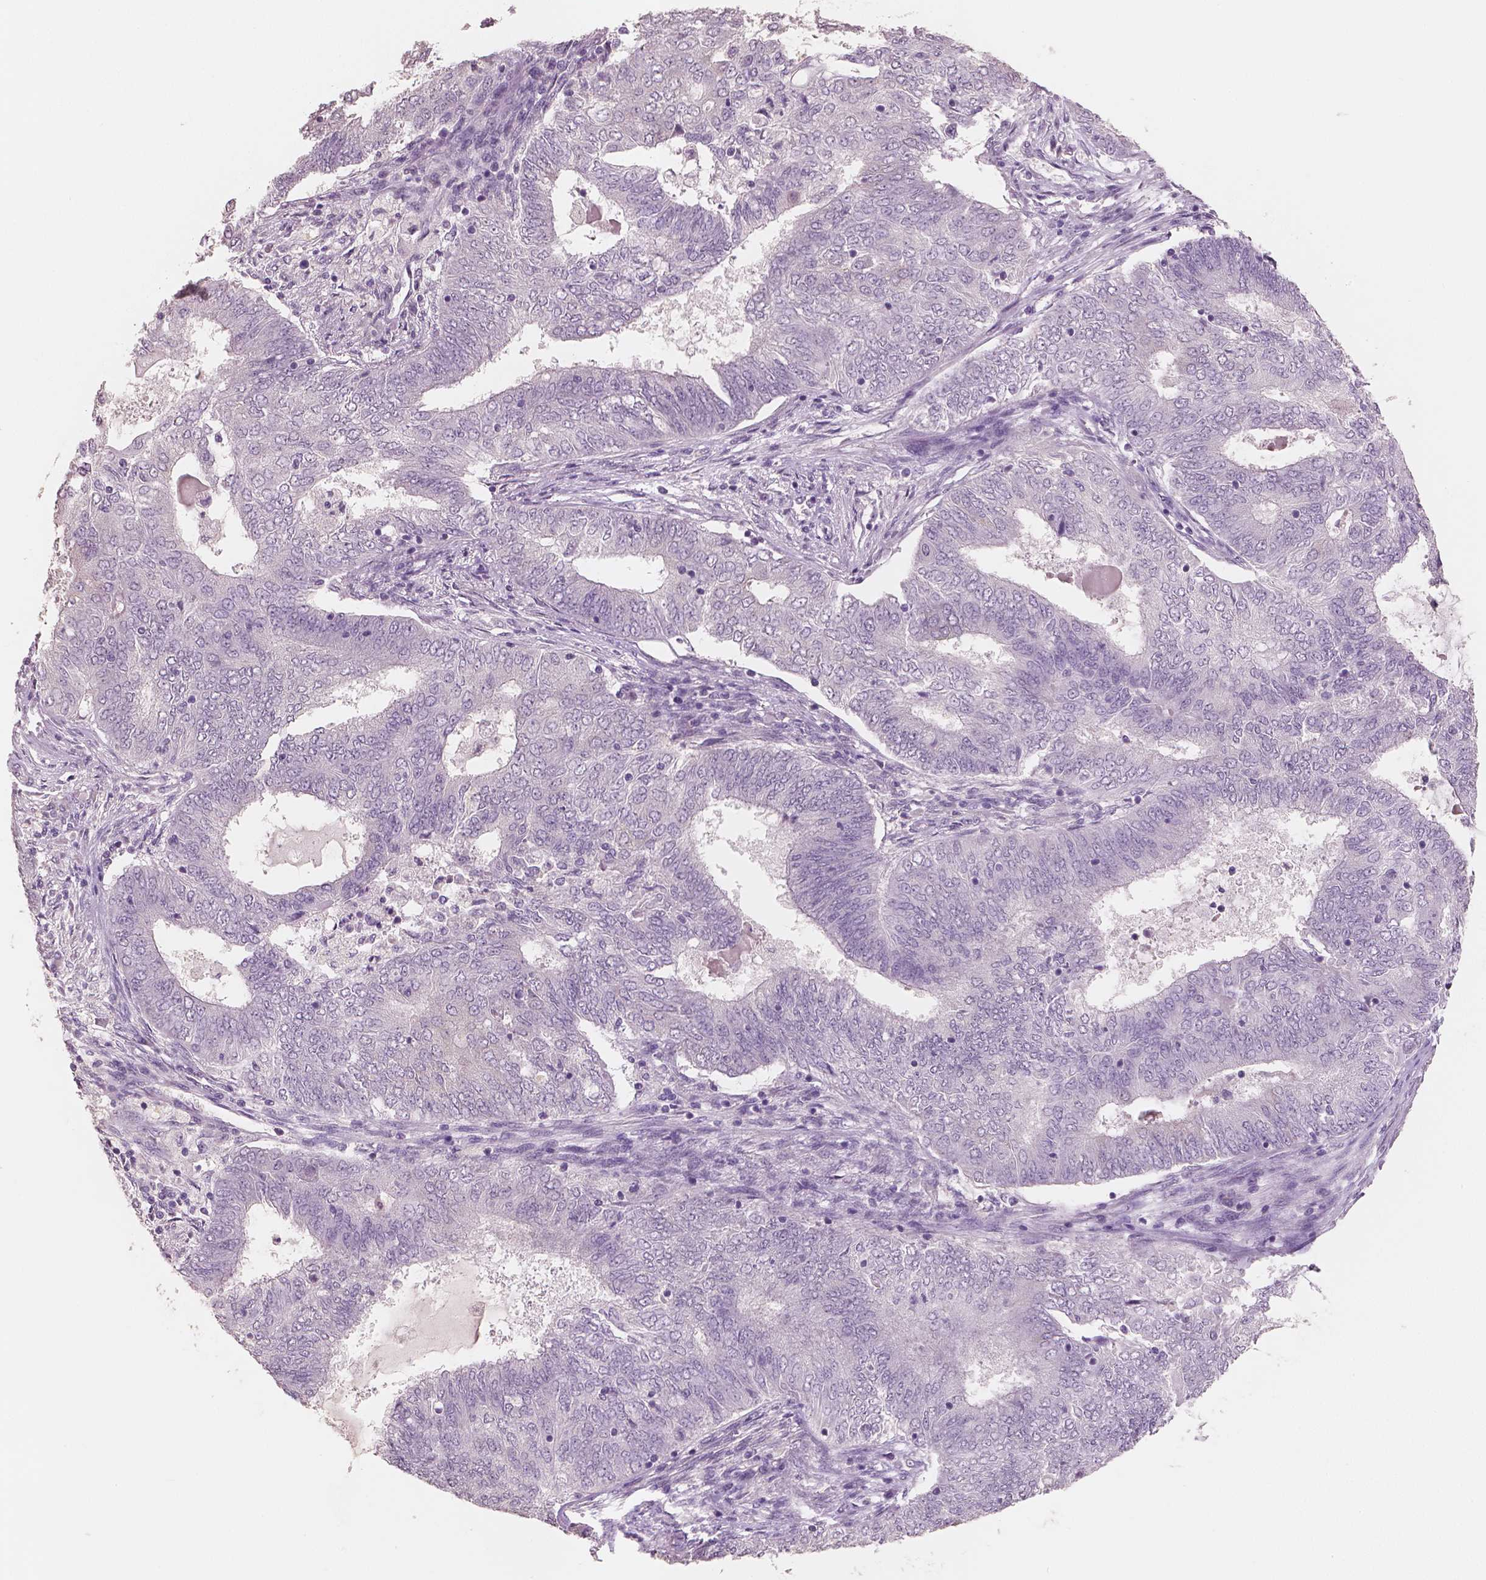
{"staining": {"intensity": "negative", "quantity": "none", "location": "none"}, "tissue": "endometrial cancer", "cell_type": "Tumor cells", "image_type": "cancer", "snomed": [{"axis": "morphology", "description": "Adenocarcinoma, NOS"}, {"axis": "topography", "description": "Endometrium"}], "caption": "The micrograph exhibits no staining of tumor cells in adenocarcinoma (endometrial).", "gene": "KIT", "patient": {"sex": "female", "age": 62}}